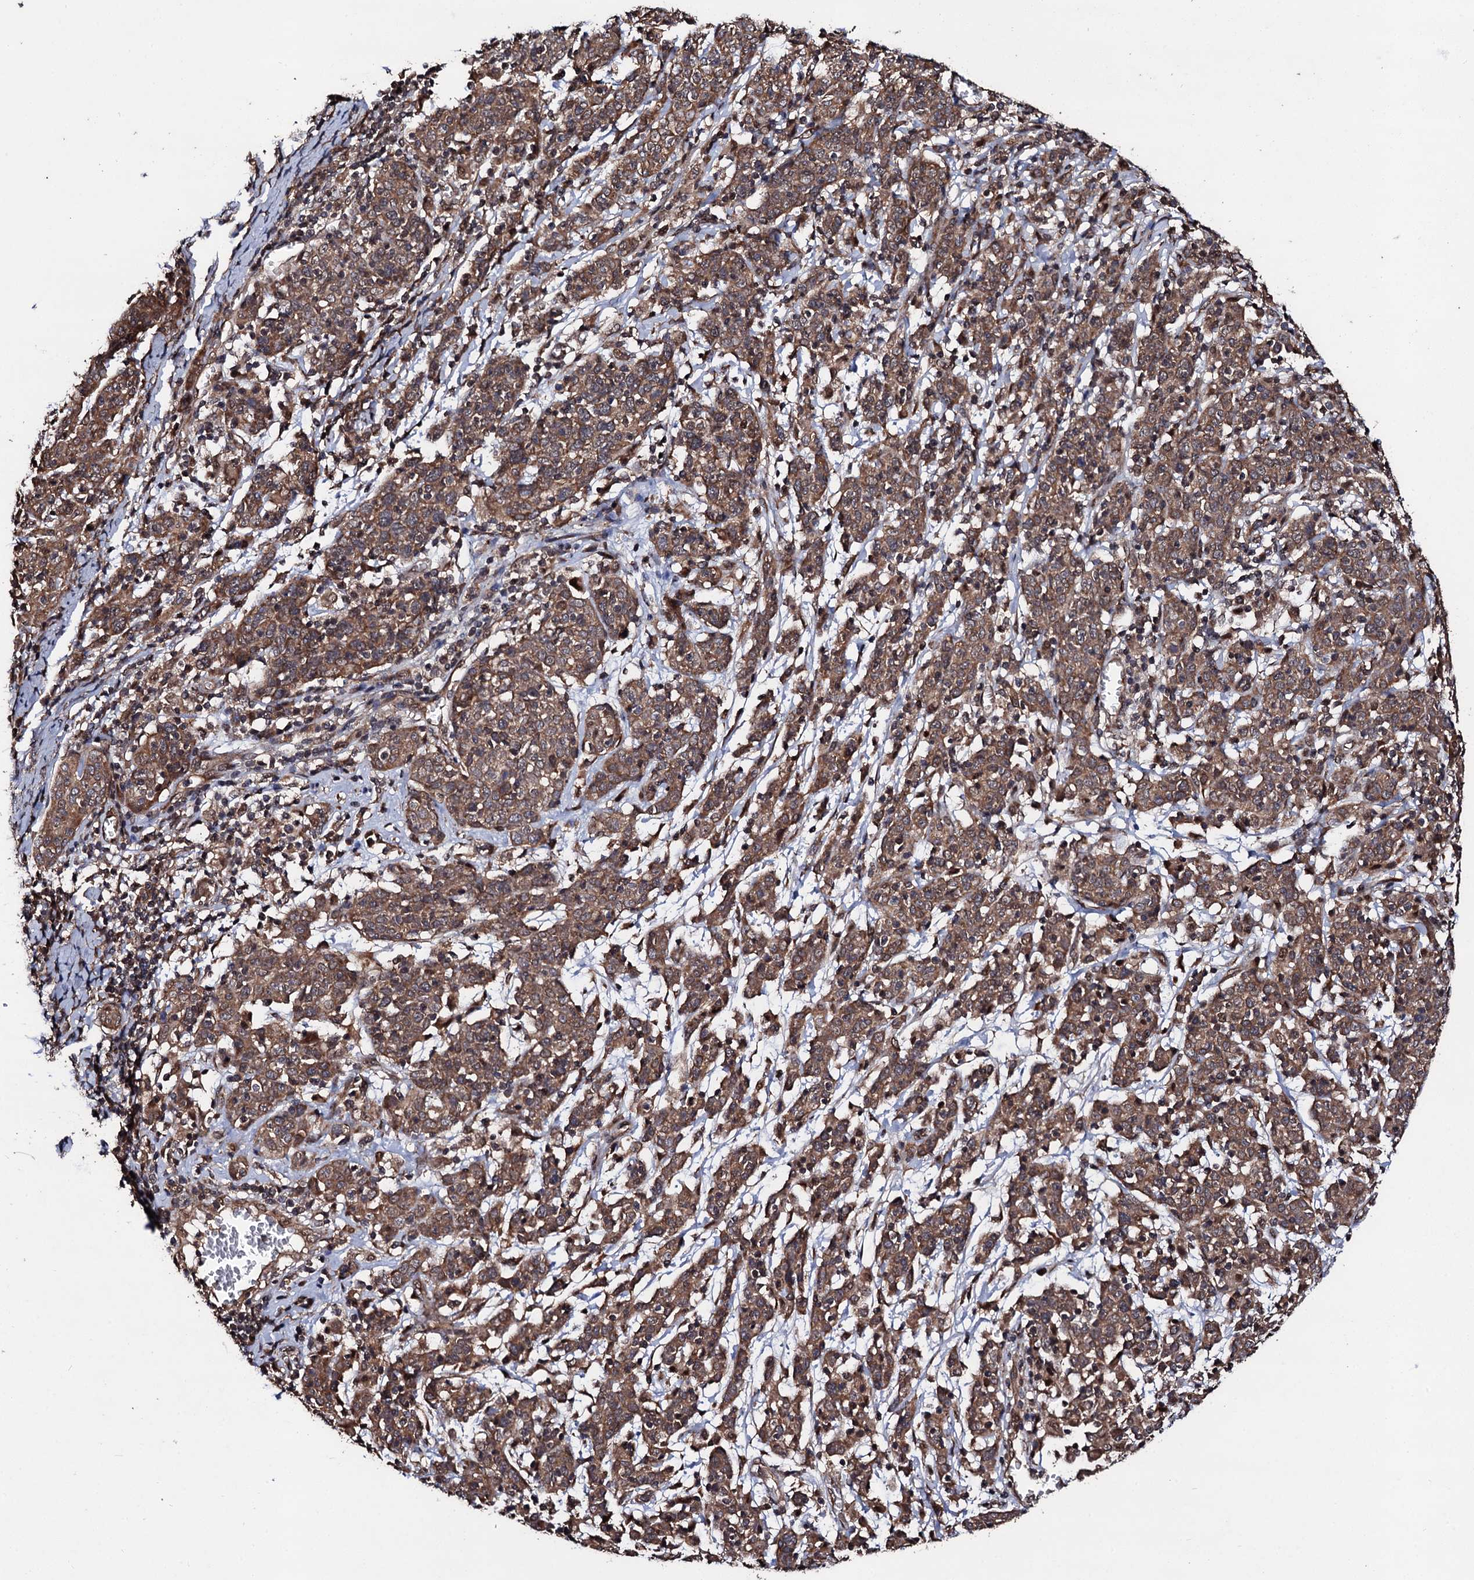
{"staining": {"intensity": "moderate", "quantity": ">75%", "location": "cytoplasmic/membranous"}, "tissue": "cervical cancer", "cell_type": "Tumor cells", "image_type": "cancer", "snomed": [{"axis": "morphology", "description": "Squamous cell carcinoma, NOS"}, {"axis": "topography", "description": "Cervix"}], "caption": "Cervical squamous cell carcinoma stained with a brown dye shows moderate cytoplasmic/membranous positive positivity in about >75% of tumor cells.", "gene": "MIER2", "patient": {"sex": "female", "age": 67}}